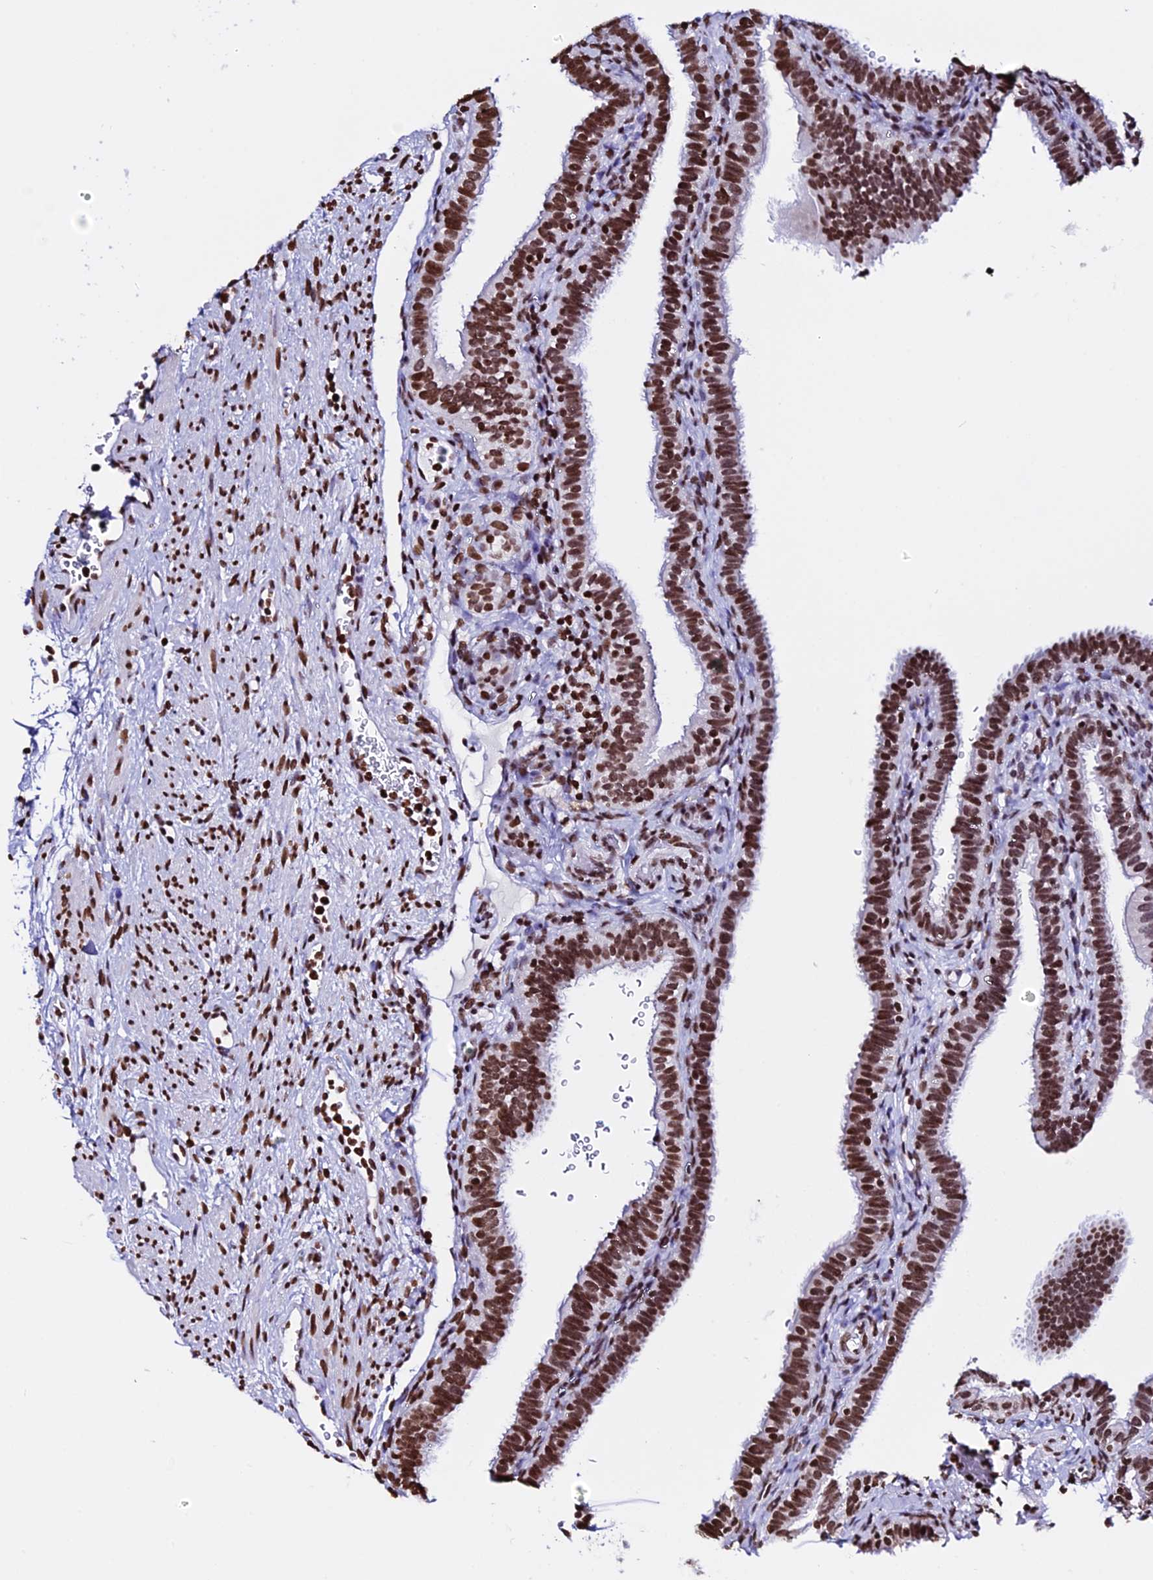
{"staining": {"intensity": "strong", "quantity": ">75%", "location": "nuclear"}, "tissue": "fallopian tube", "cell_type": "Glandular cells", "image_type": "normal", "snomed": [{"axis": "morphology", "description": "Normal tissue, NOS"}, {"axis": "topography", "description": "Fallopian tube"}], "caption": "Immunohistochemistry image of normal fallopian tube: human fallopian tube stained using immunohistochemistry displays high levels of strong protein expression localized specifically in the nuclear of glandular cells, appearing as a nuclear brown color.", "gene": "ENSG00000282988", "patient": {"sex": "female", "age": 41}}